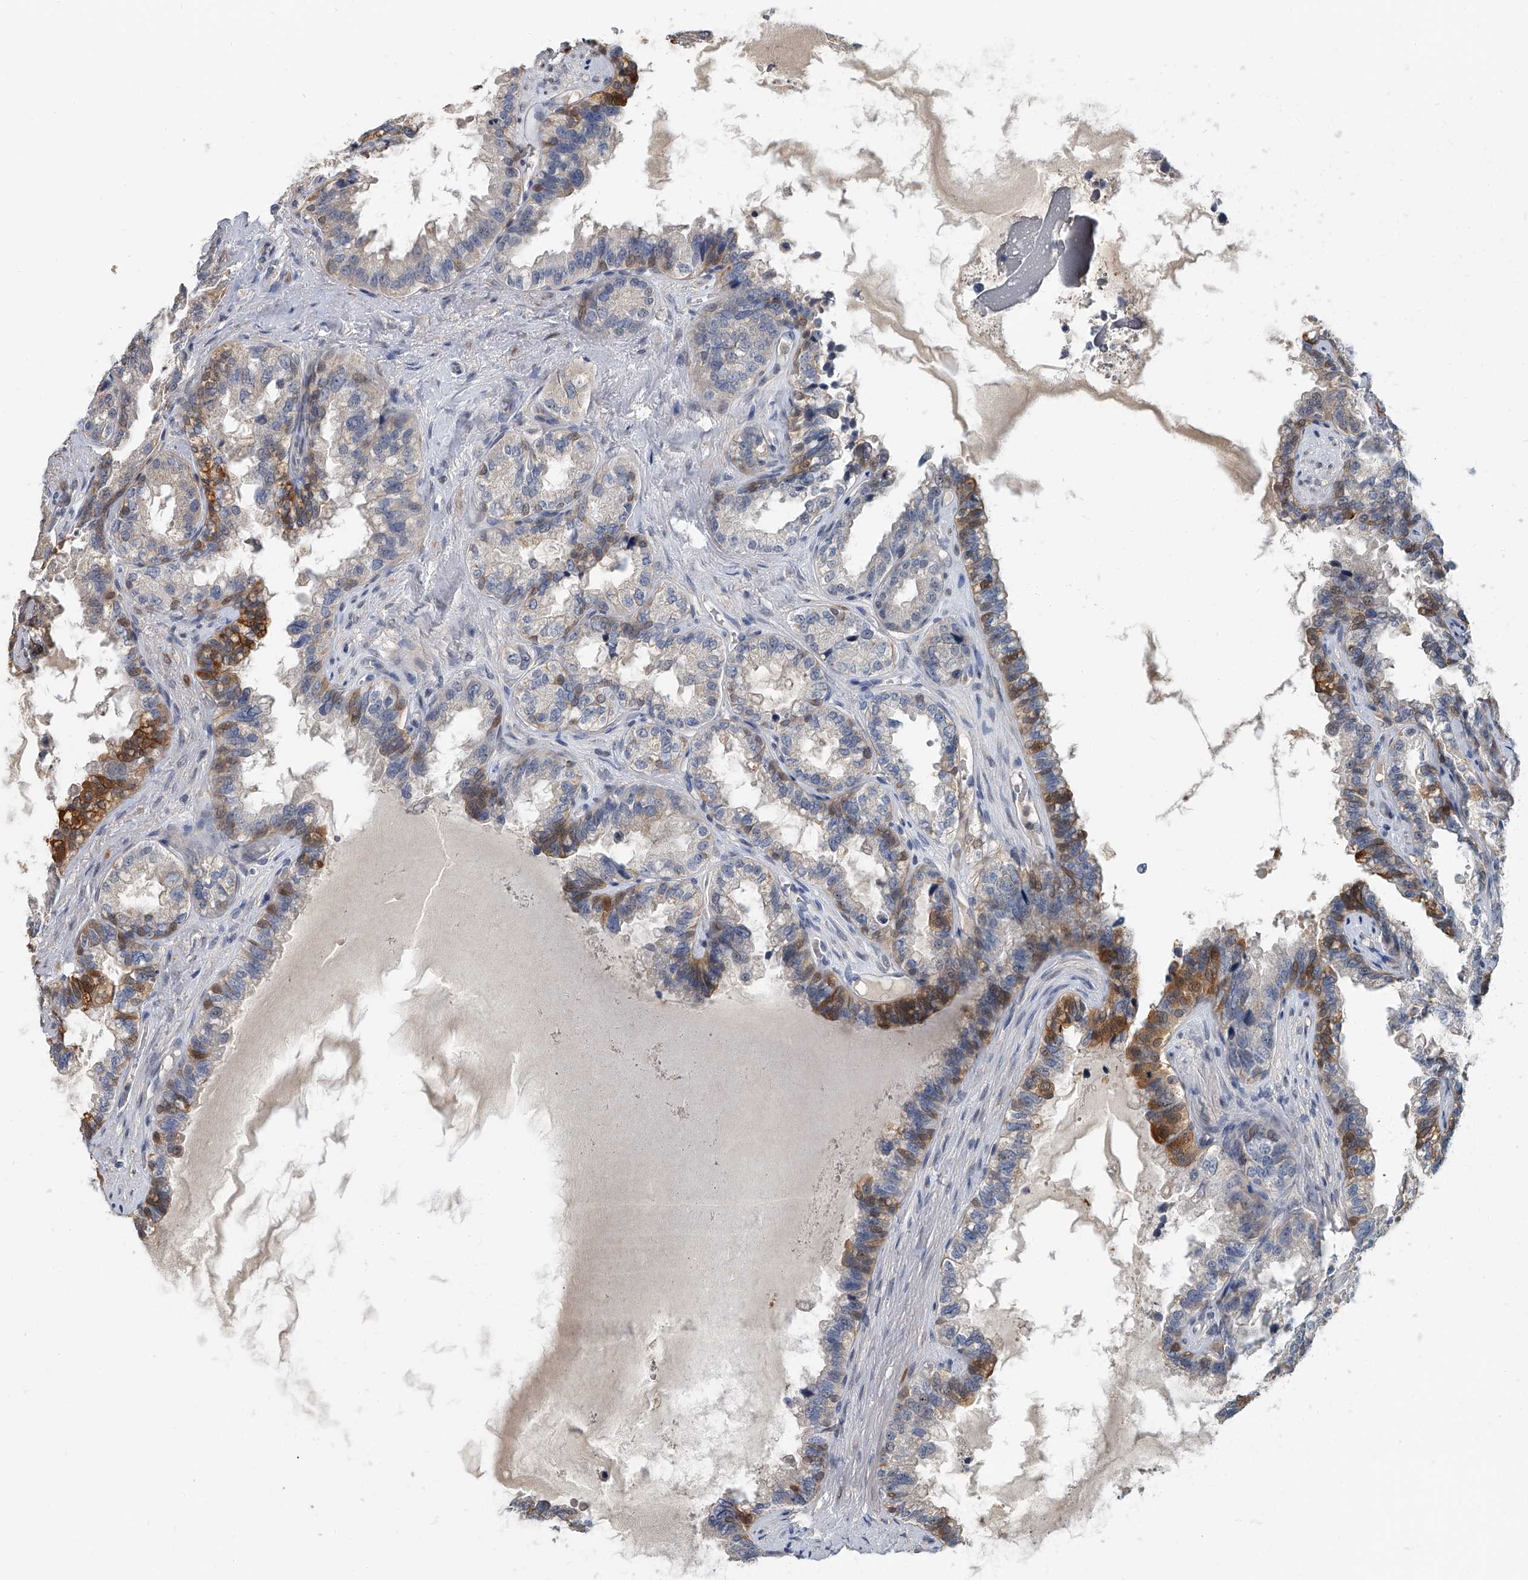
{"staining": {"intensity": "moderate", "quantity": "<25%", "location": "cytoplasmic/membranous"}, "tissue": "seminal vesicle", "cell_type": "Glandular cells", "image_type": "normal", "snomed": [{"axis": "morphology", "description": "Normal tissue, NOS"}, {"axis": "topography", "description": "Seminal veicle"}], "caption": "This is a histology image of IHC staining of normal seminal vesicle, which shows moderate expression in the cytoplasmic/membranous of glandular cells.", "gene": "CD200", "patient": {"sex": "male", "age": 80}}